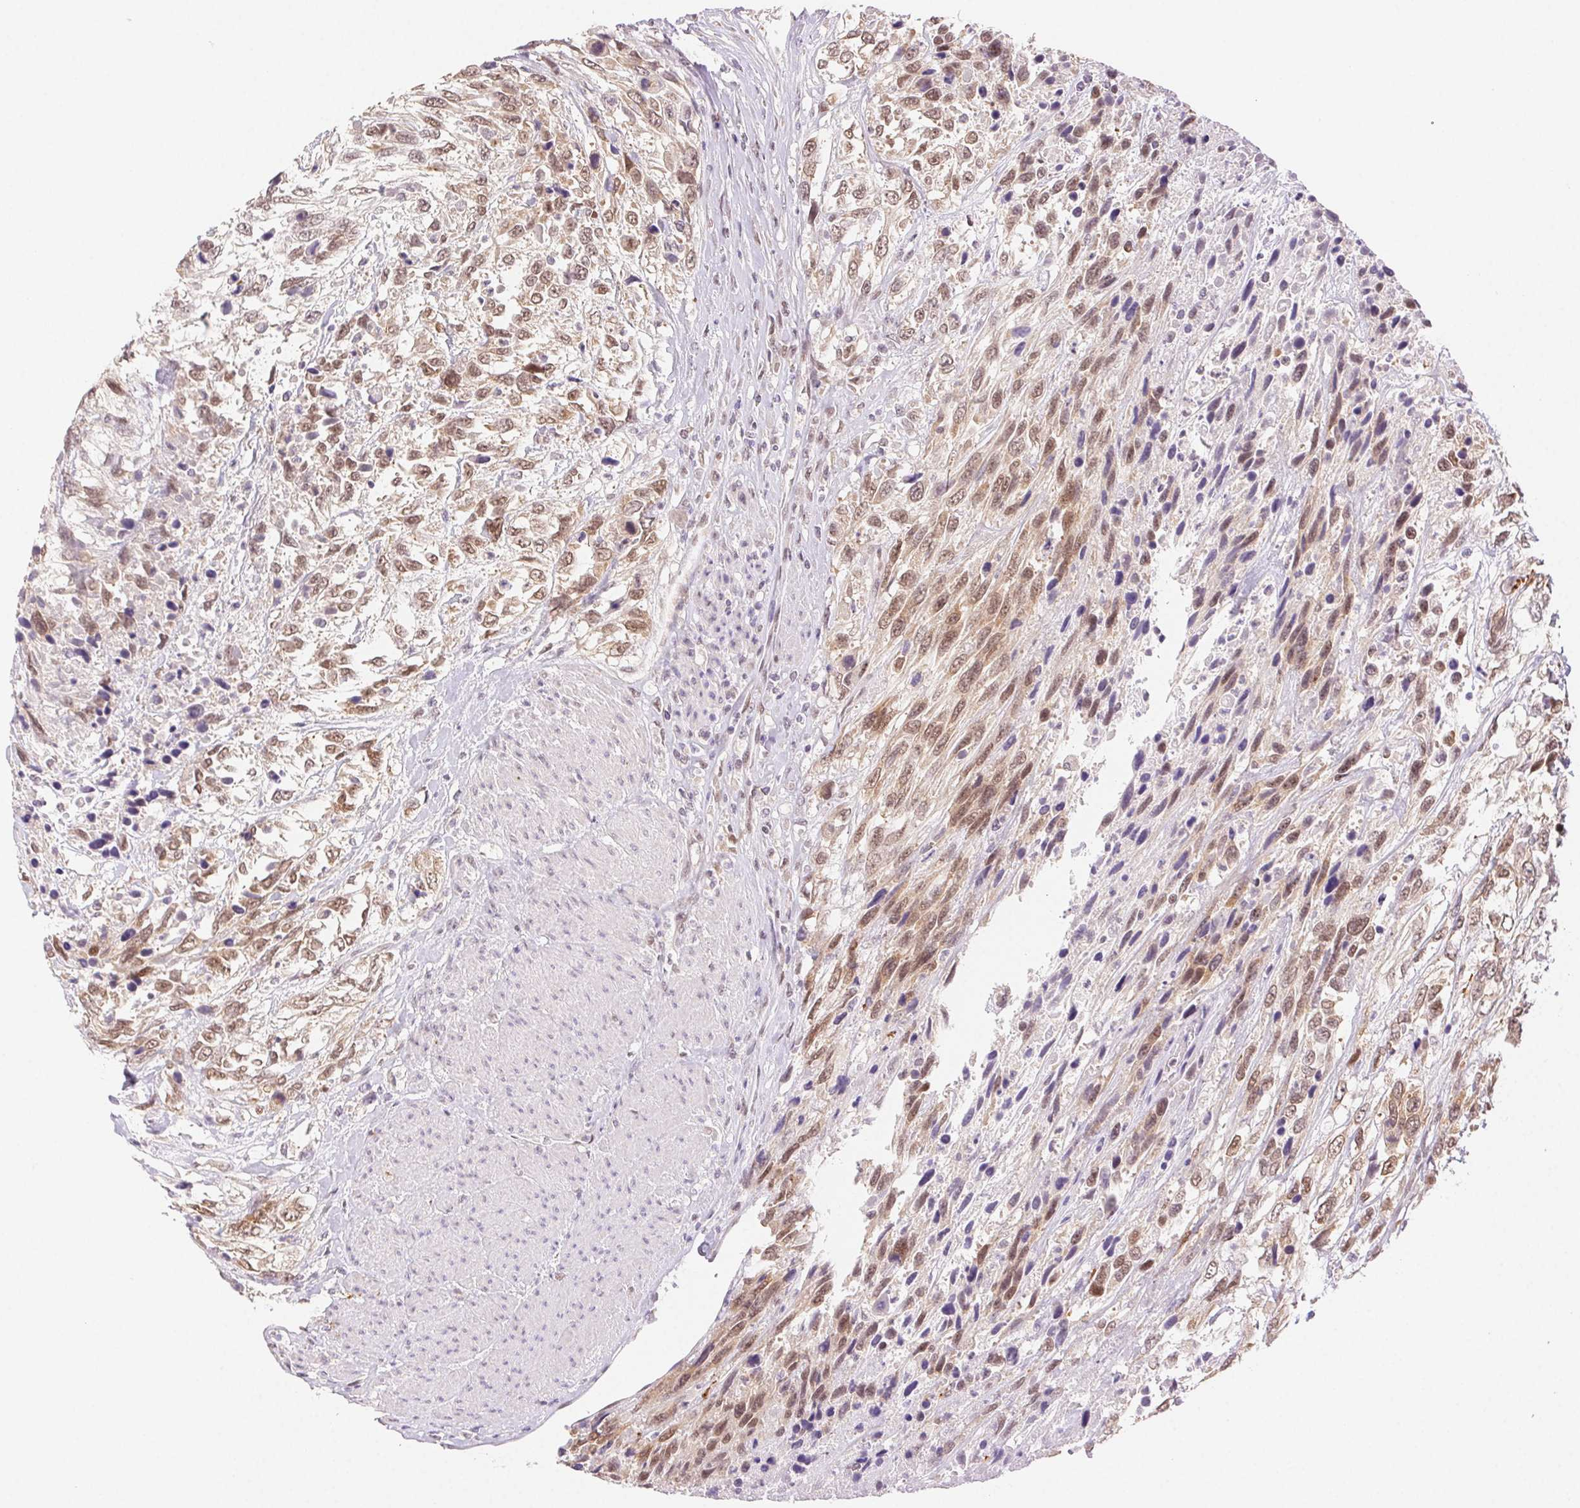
{"staining": {"intensity": "moderate", "quantity": ">75%", "location": "nuclear"}, "tissue": "urothelial cancer", "cell_type": "Tumor cells", "image_type": "cancer", "snomed": [{"axis": "morphology", "description": "Urothelial carcinoma, High grade"}, {"axis": "topography", "description": "Urinary bladder"}], "caption": "Human high-grade urothelial carcinoma stained with a brown dye demonstrates moderate nuclear positive positivity in about >75% of tumor cells.", "gene": "H2AZ2", "patient": {"sex": "female", "age": 70}}